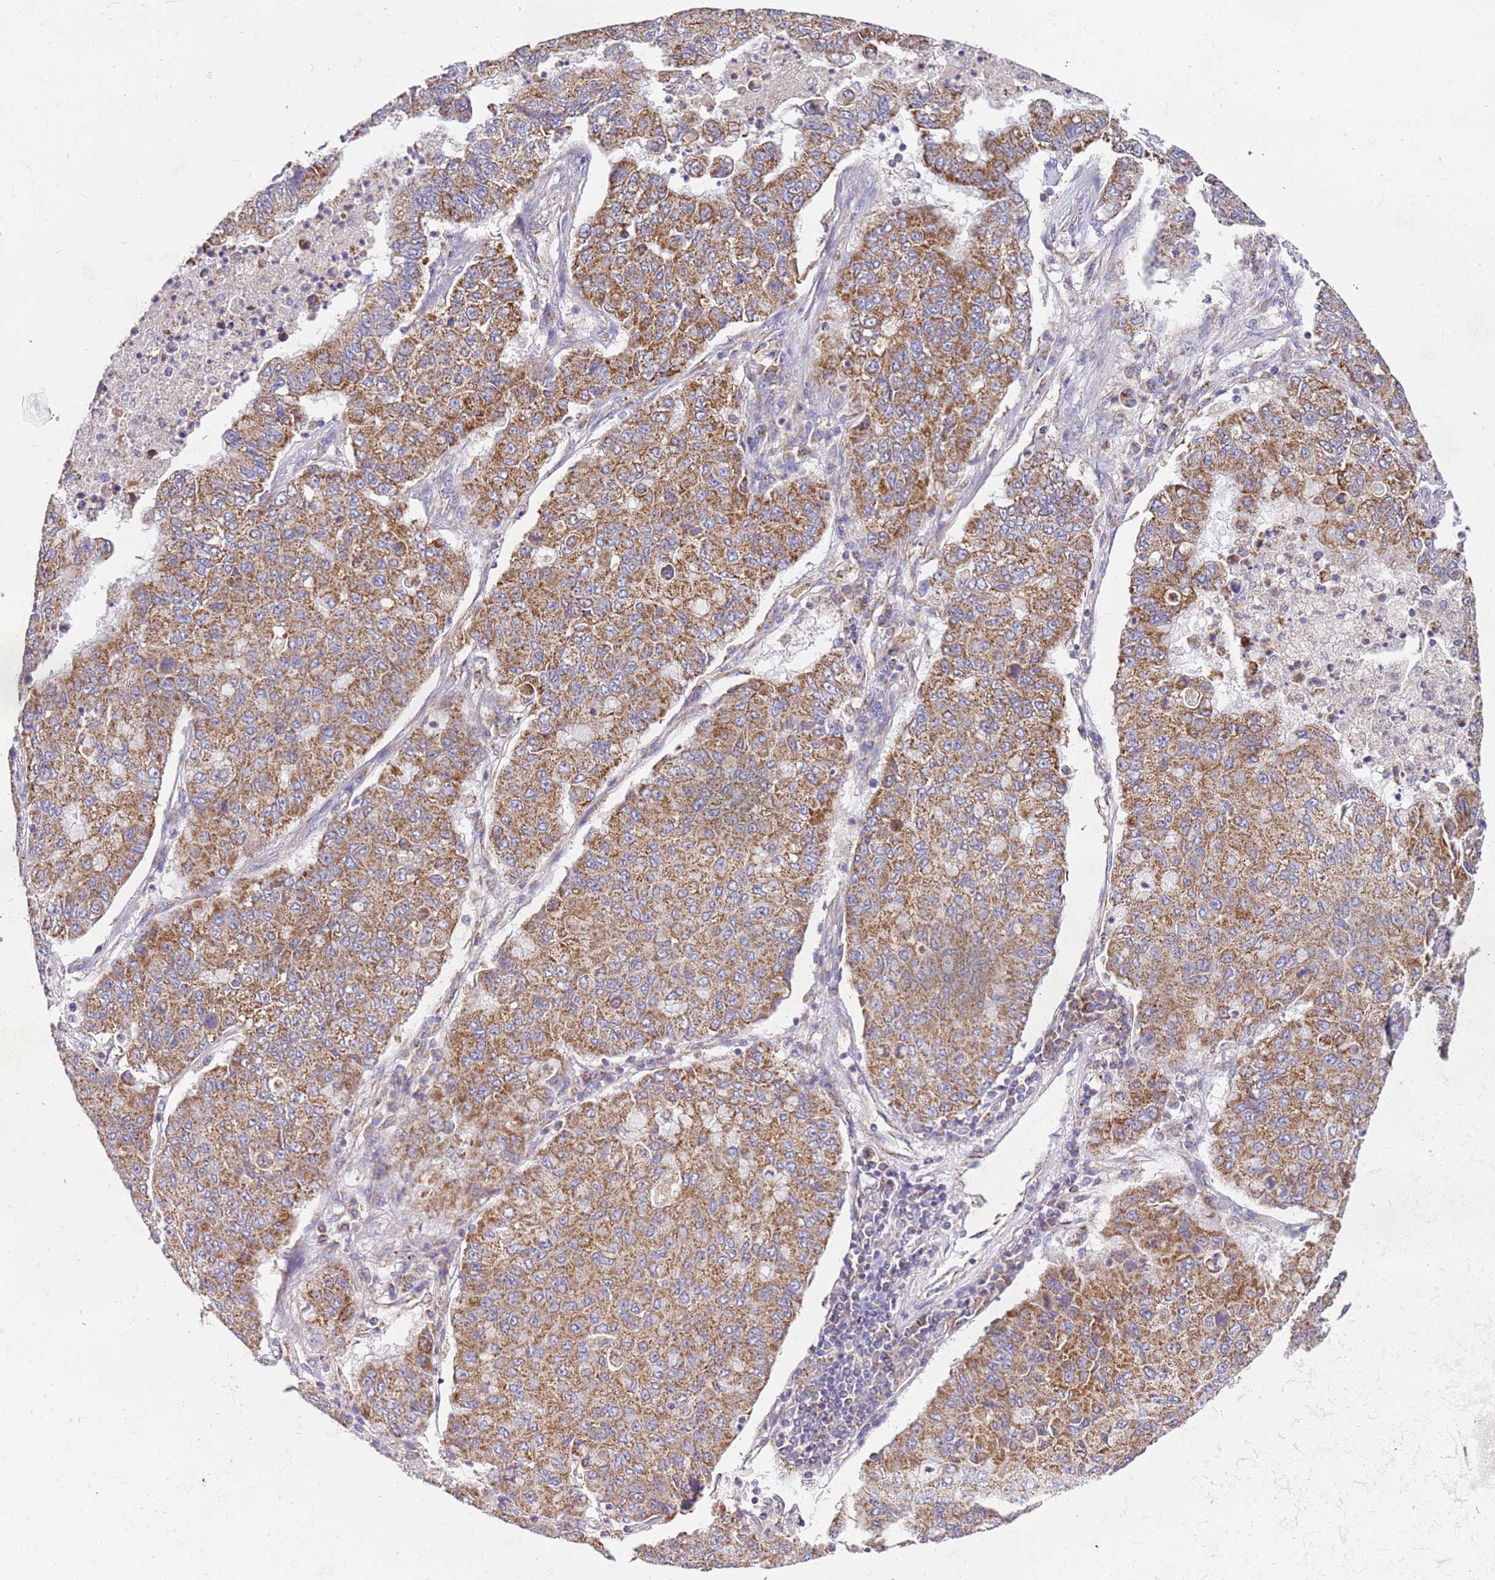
{"staining": {"intensity": "moderate", "quantity": ">75%", "location": "cytoplasmic/membranous"}, "tissue": "lung cancer", "cell_type": "Tumor cells", "image_type": "cancer", "snomed": [{"axis": "morphology", "description": "Squamous cell carcinoma, NOS"}, {"axis": "topography", "description": "Lung"}], "caption": "Lung cancer stained with a protein marker reveals moderate staining in tumor cells.", "gene": "MRPL20", "patient": {"sex": "male", "age": 74}}